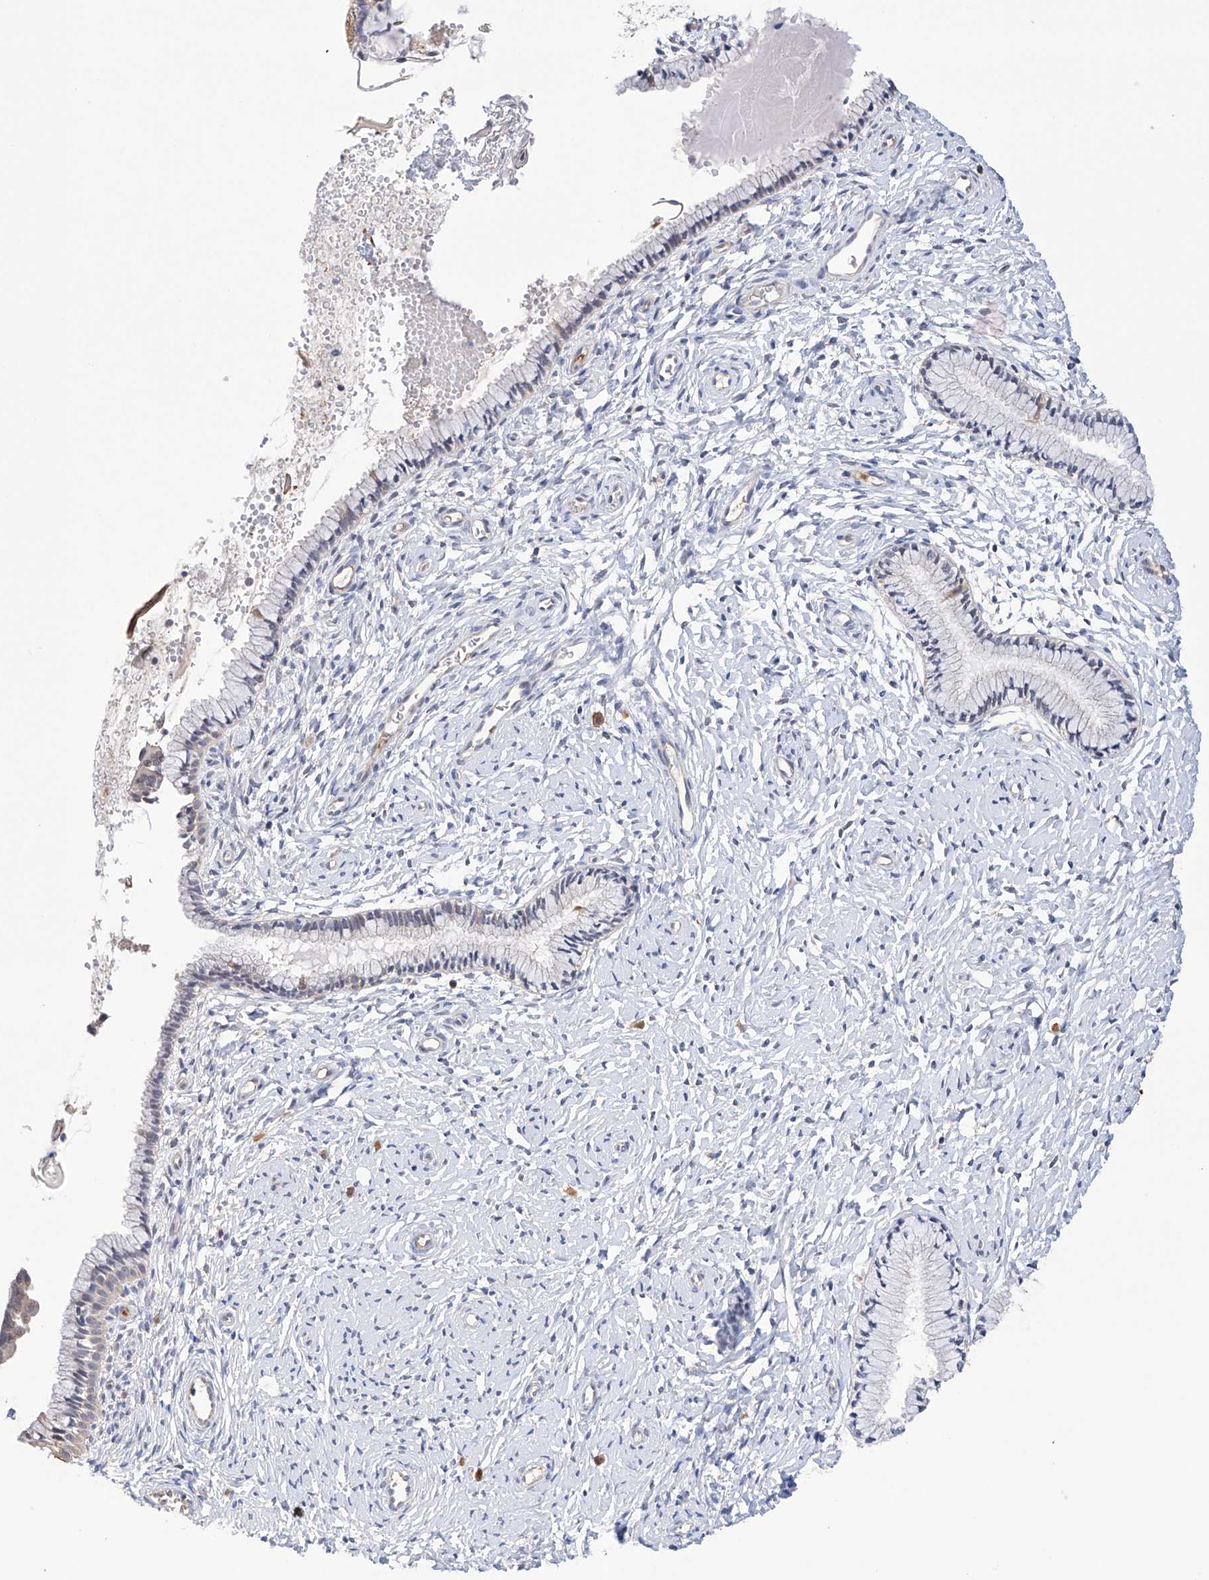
{"staining": {"intensity": "negative", "quantity": "none", "location": "none"}, "tissue": "cervix", "cell_type": "Glandular cells", "image_type": "normal", "snomed": [{"axis": "morphology", "description": "Normal tissue, NOS"}, {"axis": "topography", "description": "Cervix"}], "caption": "High power microscopy histopathology image of an IHC image of unremarkable cervix, revealing no significant staining in glandular cells. (Brightfield microscopy of DAB immunohistochemistry (IHC) at high magnification).", "gene": "AFG1L", "patient": {"sex": "female", "age": 33}}